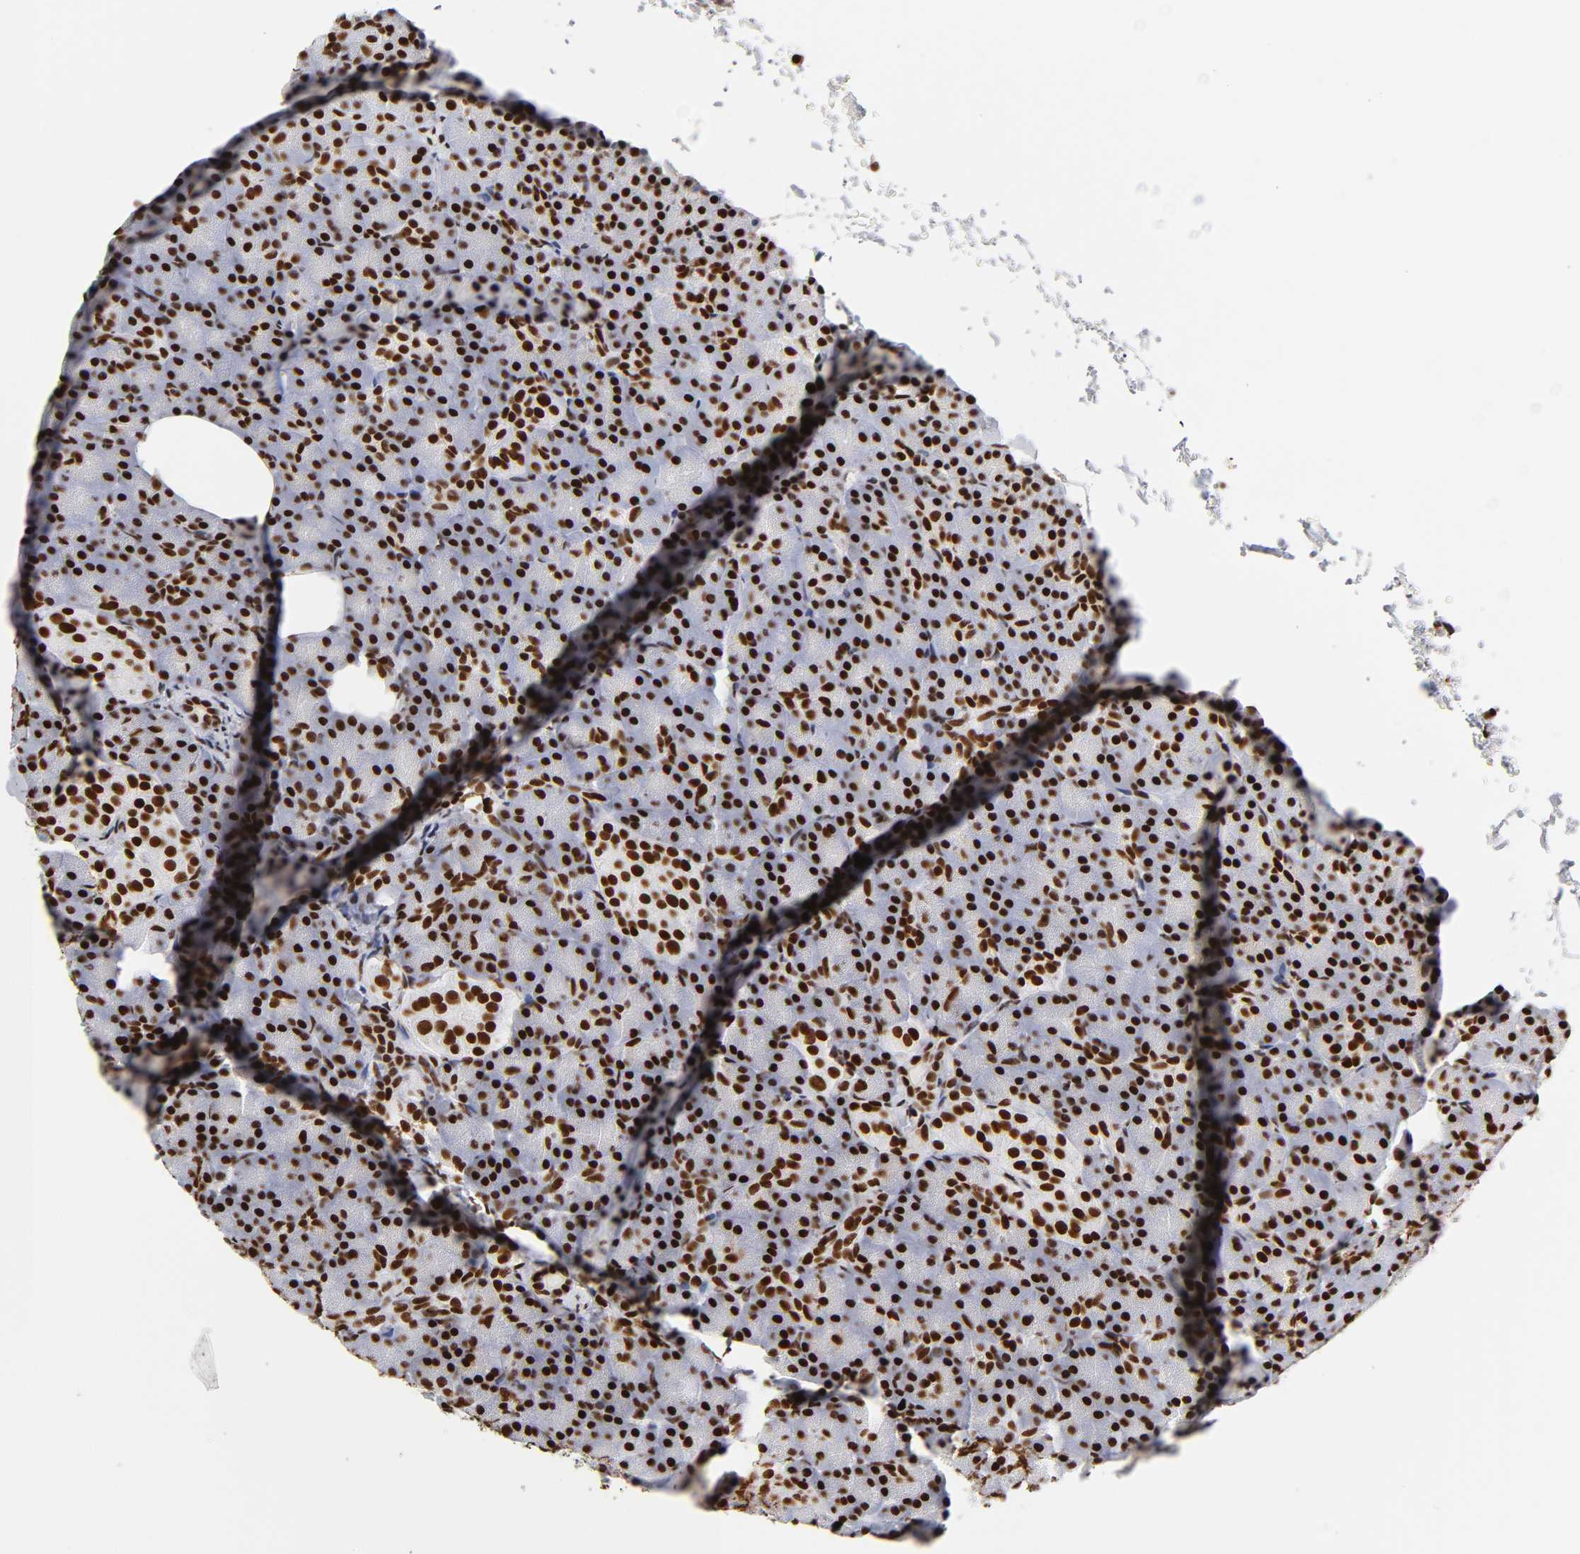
{"staining": {"intensity": "strong", "quantity": ">75%", "location": "nuclear"}, "tissue": "pancreas", "cell_type": "Exocrine glandular cells", "image_type": "normal", "snomed": [{"axis": "morphology", "description": "Normal tissue, NOS"}, {"axis": "topography", "description": "Pancreas"}], "caption": "An immunohistochemistry (IHC) photomicrograph of benign tissue is shown. Protein staining in brown highlights strong nuclear positivity in pancreas within exocrine glandular cells.", "gene": "XRCC6", "patient": {"sex": "female", "age": 43}}